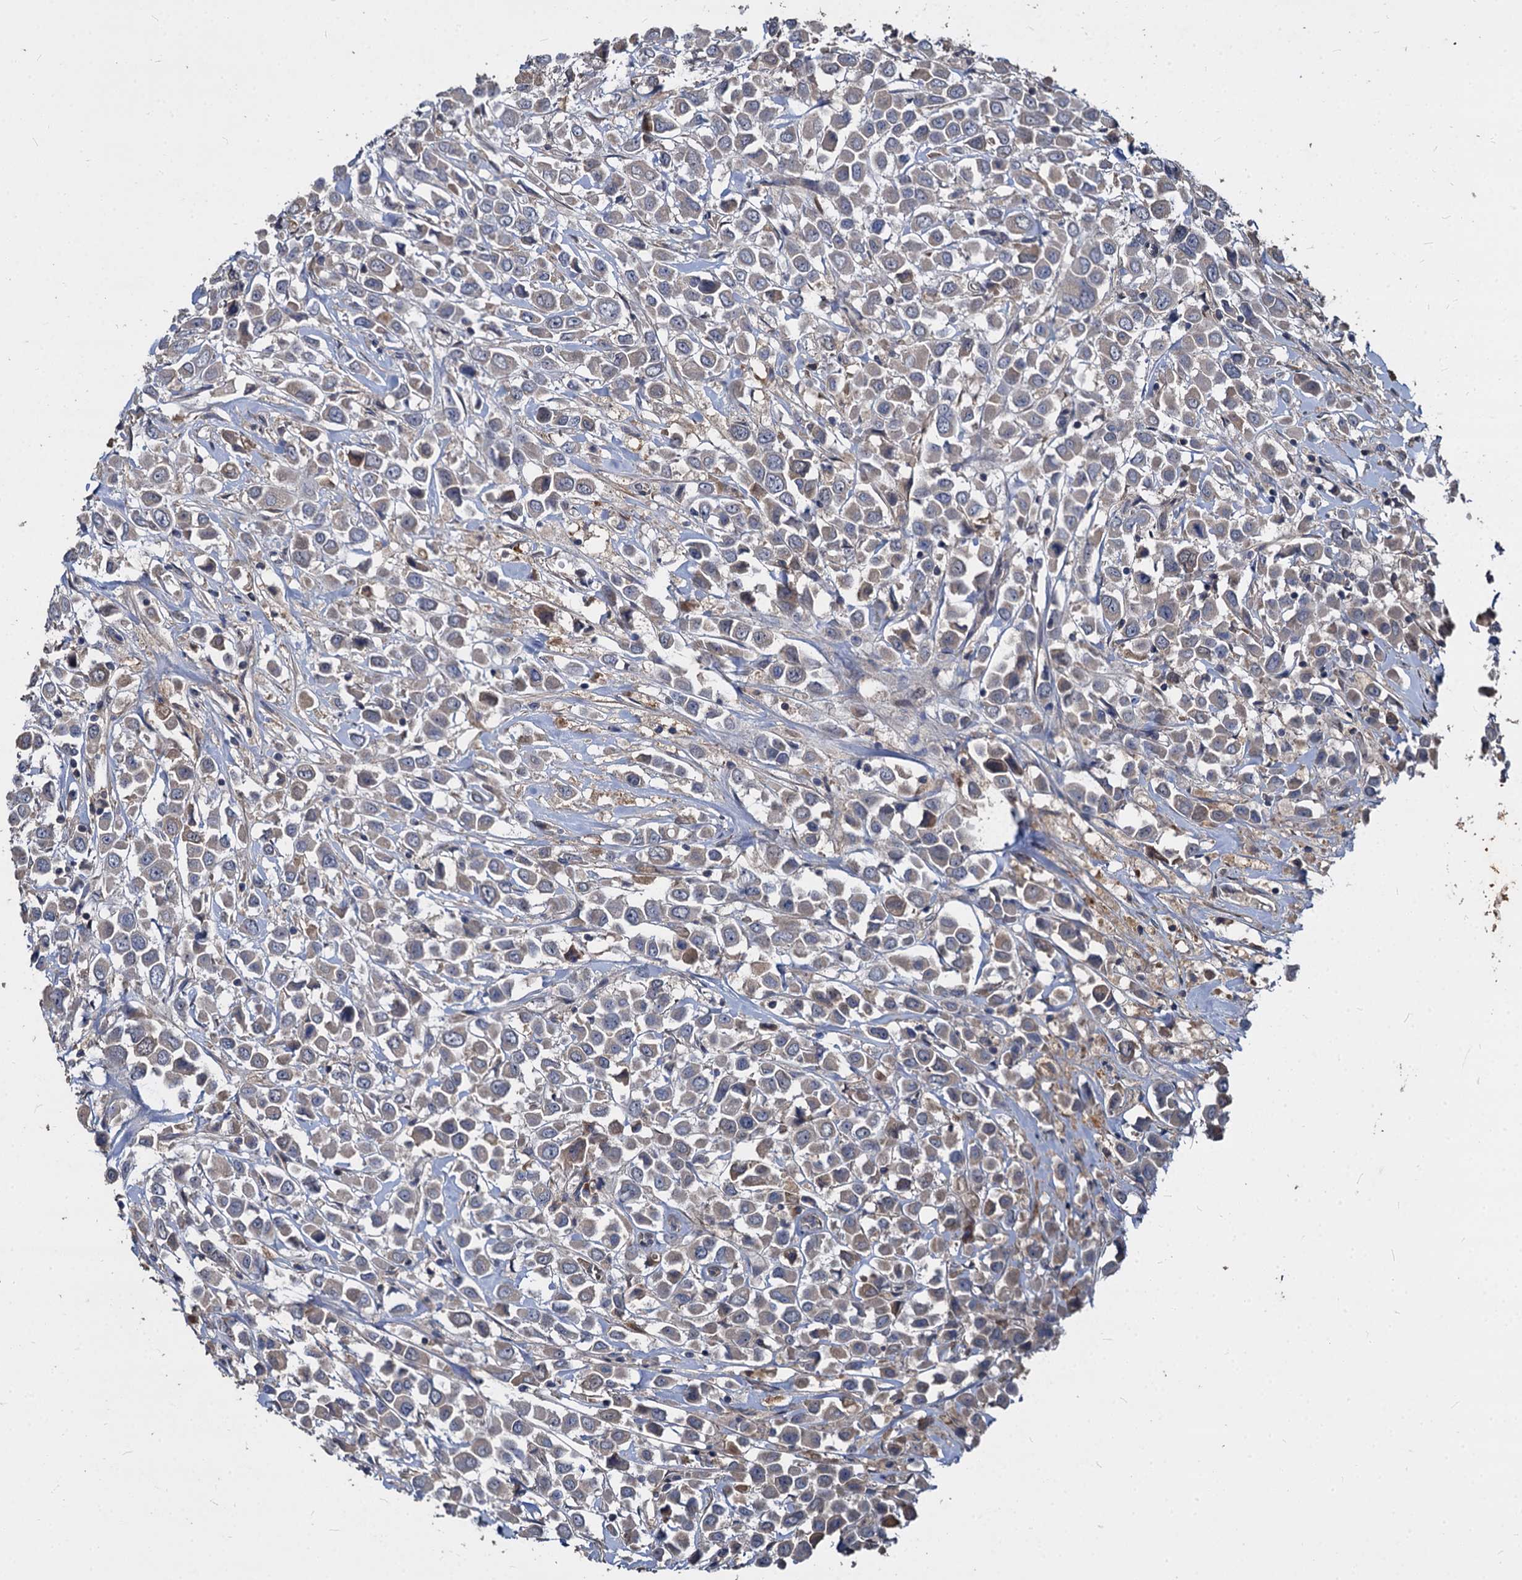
{"staining": {"intensity": "weak", "quantity": "<25%", "location": "cytoplasmic/membranous"}, "tissue": "breast cancer", "cell_type": "Tumor cells", "image_type": "cancer", "snomed": [{"axis": "morphology", "description": "Duct carcinoma"}, {"axis": "topography", "description": "Breast"}], "caption": "DAB (3,3'-diaminobenzidine) immunohistochemical staining of intraductal carcinoma (breast) demonstrates no significant staining in tumor cells.", "gene": "CCDC184", "patient": {"sex": "female", "age": 61}}